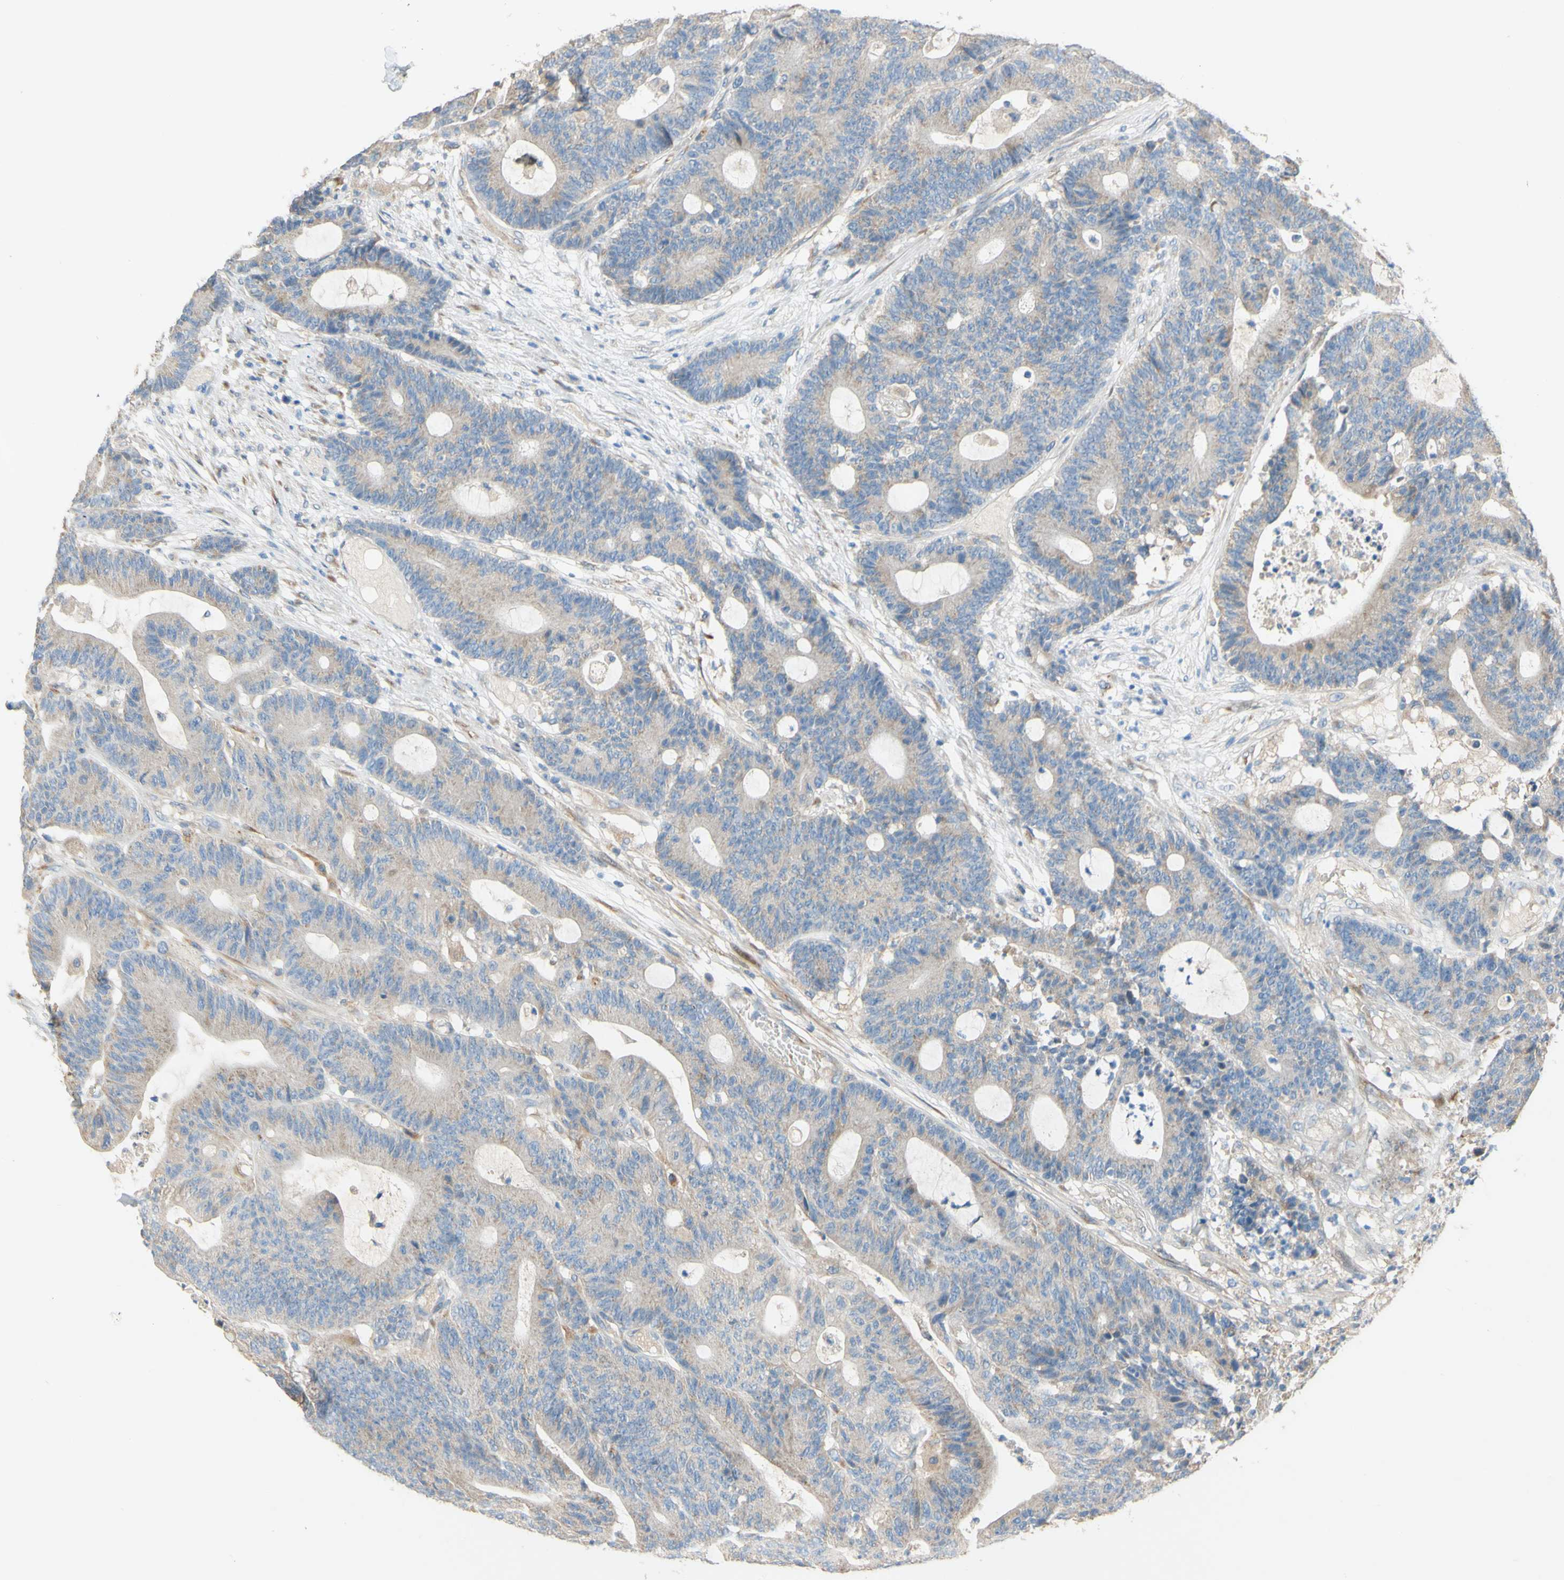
{"staining": {"intensity": "weak", "quantity": "<25%", "location": "cytoplasmic/membranous"}, "tissue": "colorectal cancer", "cell_type": "Tumor cells", "image_type": "cancer", "snomed": [{"axis": "morphology", "description": "Adenocarcinoma, NOS"}, {"axis": "topography", "description": "Colon"}], "caption": "The image demonstrates no staining of tumor cells in colorectal cancer (adenocarcinoma).", "gene": "DKK3", "patient": {"sex": "female", "age": 84}}